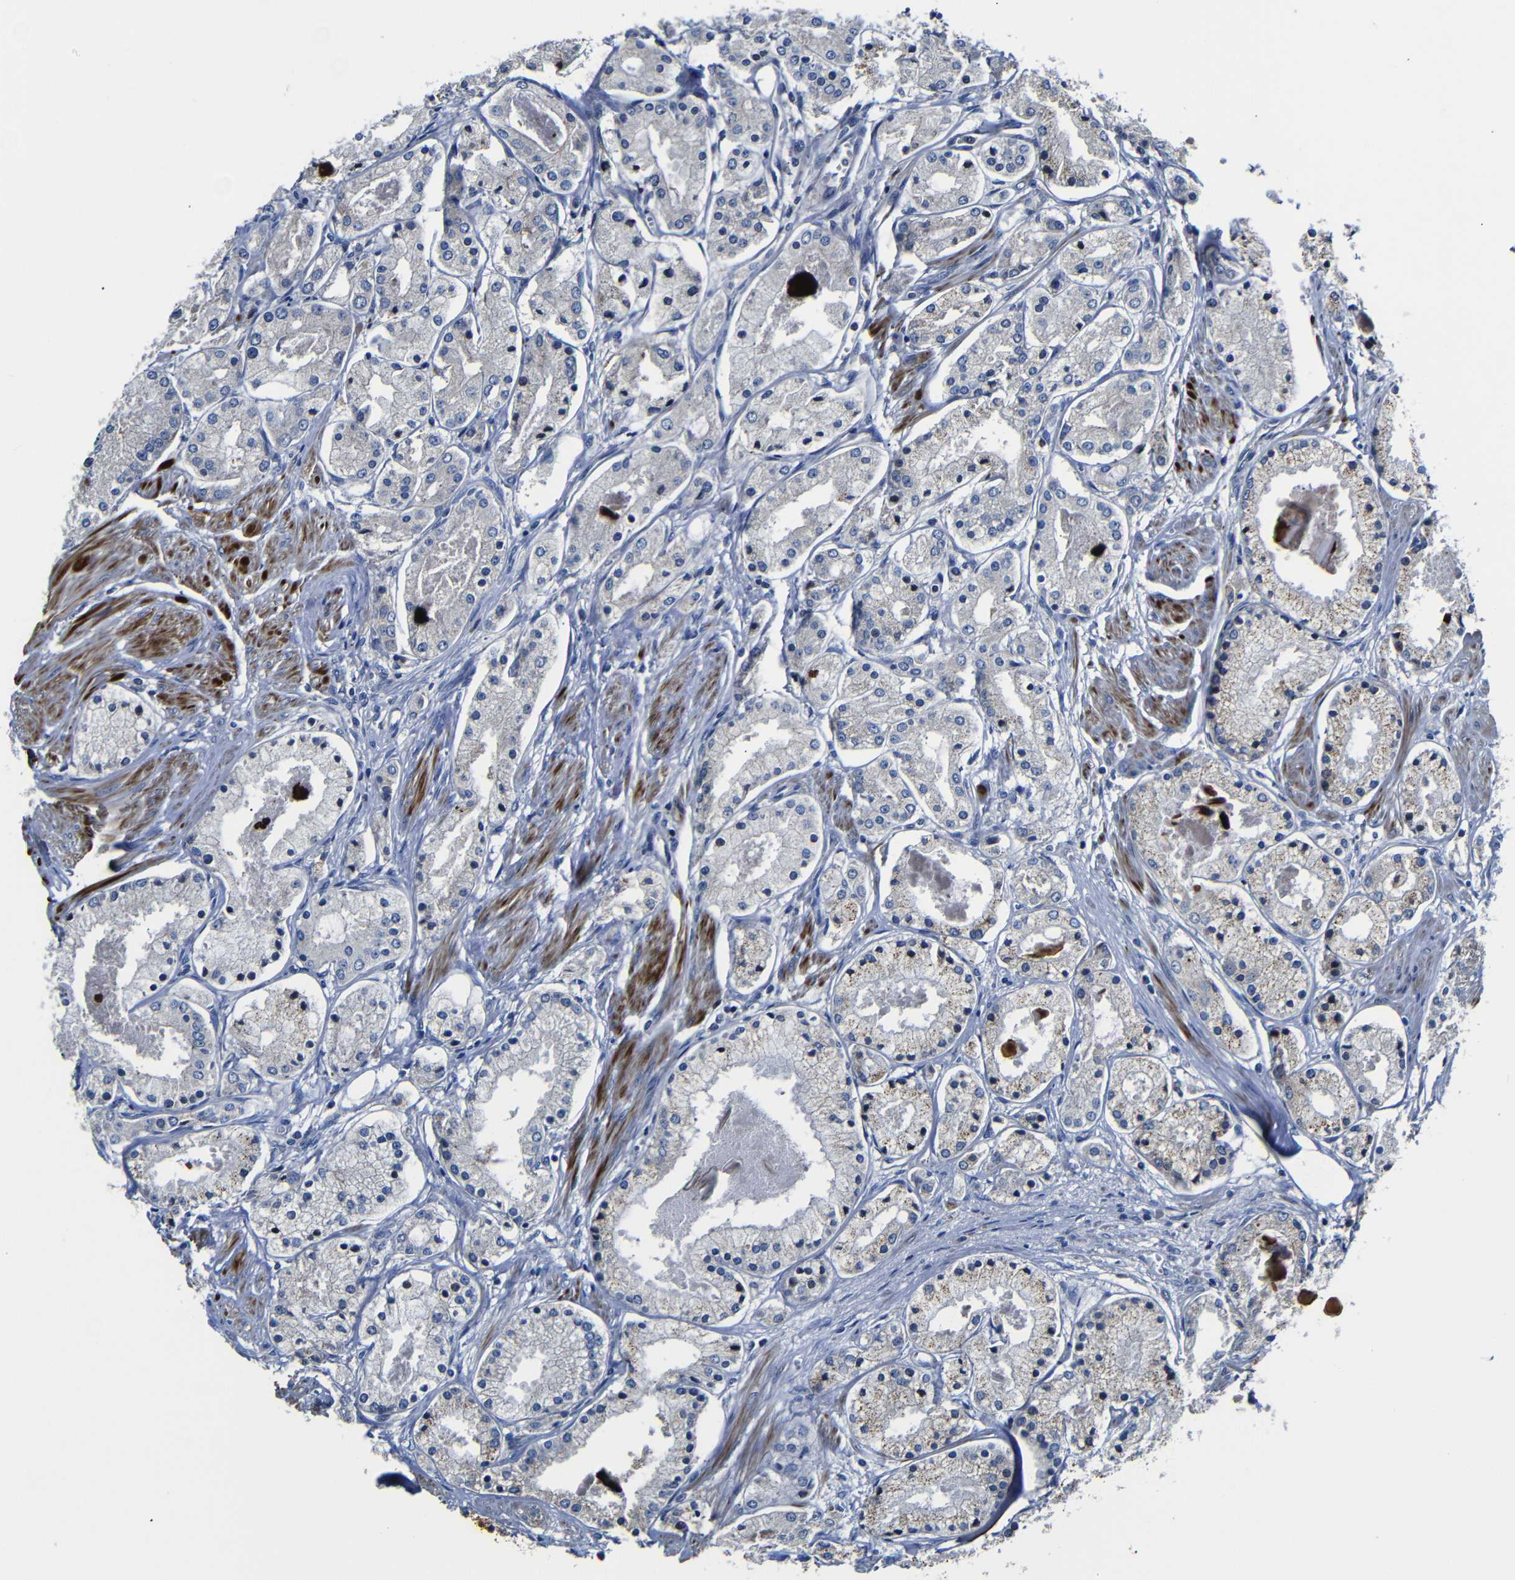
{"staining": {"intensity": "weak", "quantity": "<25%", "location": "cytoplasmic/membranous"}, "tissue": "prostate cancer", "cell_type": "Tumor cells", "image_type": "cancer", "snomed": [{"axis": "morphology", "description": "Adenocarcinoma, High grade"}, {"axis": "topography", "description": "Prostate"}], "caption": "DAB (3,3'-diaminobenzidine) immunohistochemical staining of human adenocarcinoma (high-grade) (prostate) shows no significant expression in tumor cells.", "gene": "AFDN", "patient": {"sex": "male", "age": 66}}